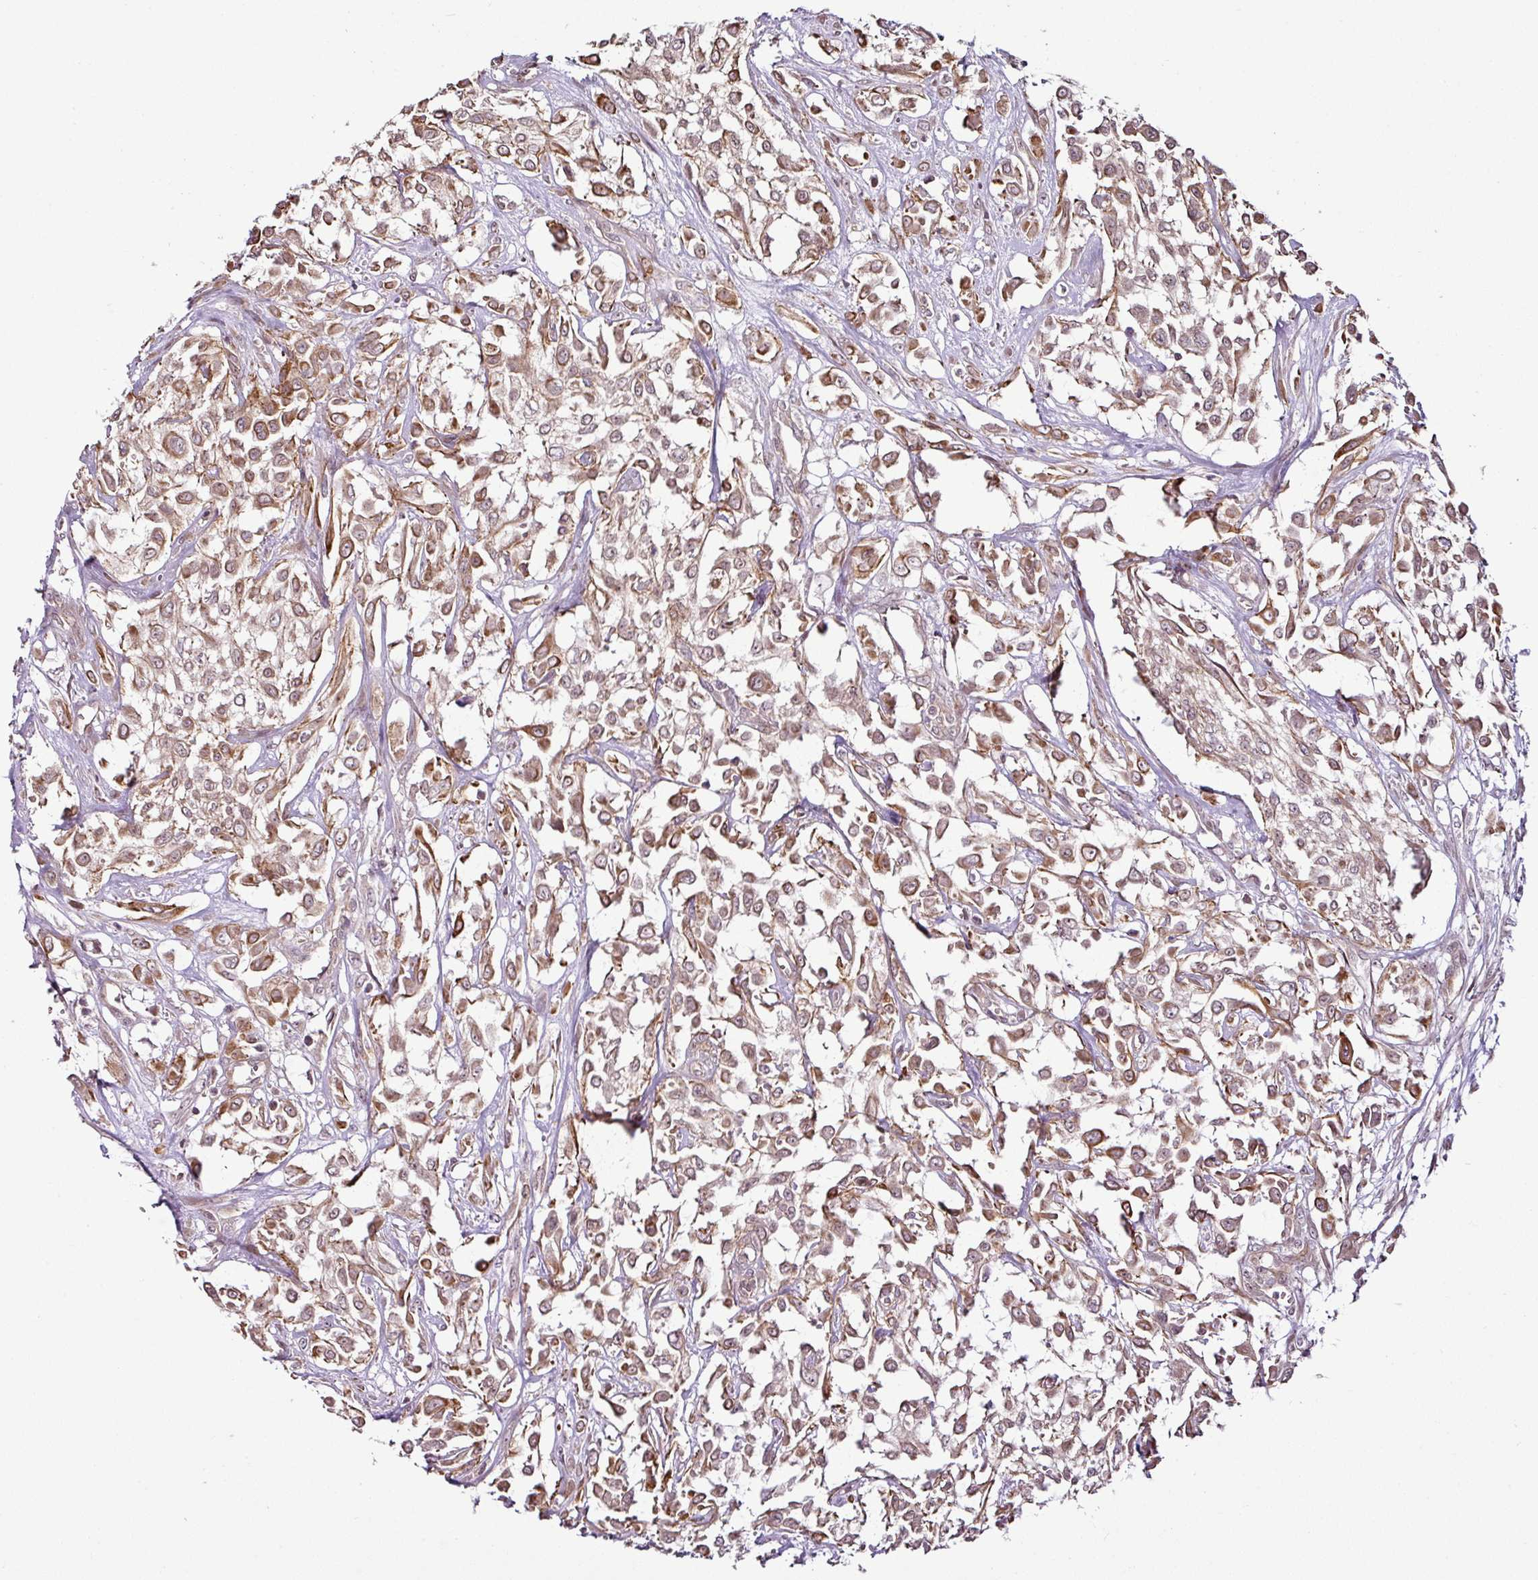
{"staining": {"intensity": "moderate", "quantity": ">75%", "location": "cytoplasmic/membranous"}, "tissue": "urothelial cancer", "cell_type": "Tumor cells", "image_type": "cancer", "snomed": [{"axis": "morphology", "description": "Urothelial carcinoma, High grade"}, {"axis": "topography", "description": "Urinary bladder"}], "caption": "Immunohistochemistry of human high-grade urothelial carcinoma displays medium levels of moderate cytoplasmic/membranous positivity in approximately >75% of tumor cells. The protein of interest is shown in brown color, while the nuclei are stained blue.", "gene": "DCAF13", "patient": {"sex": "male", "age": 57}}